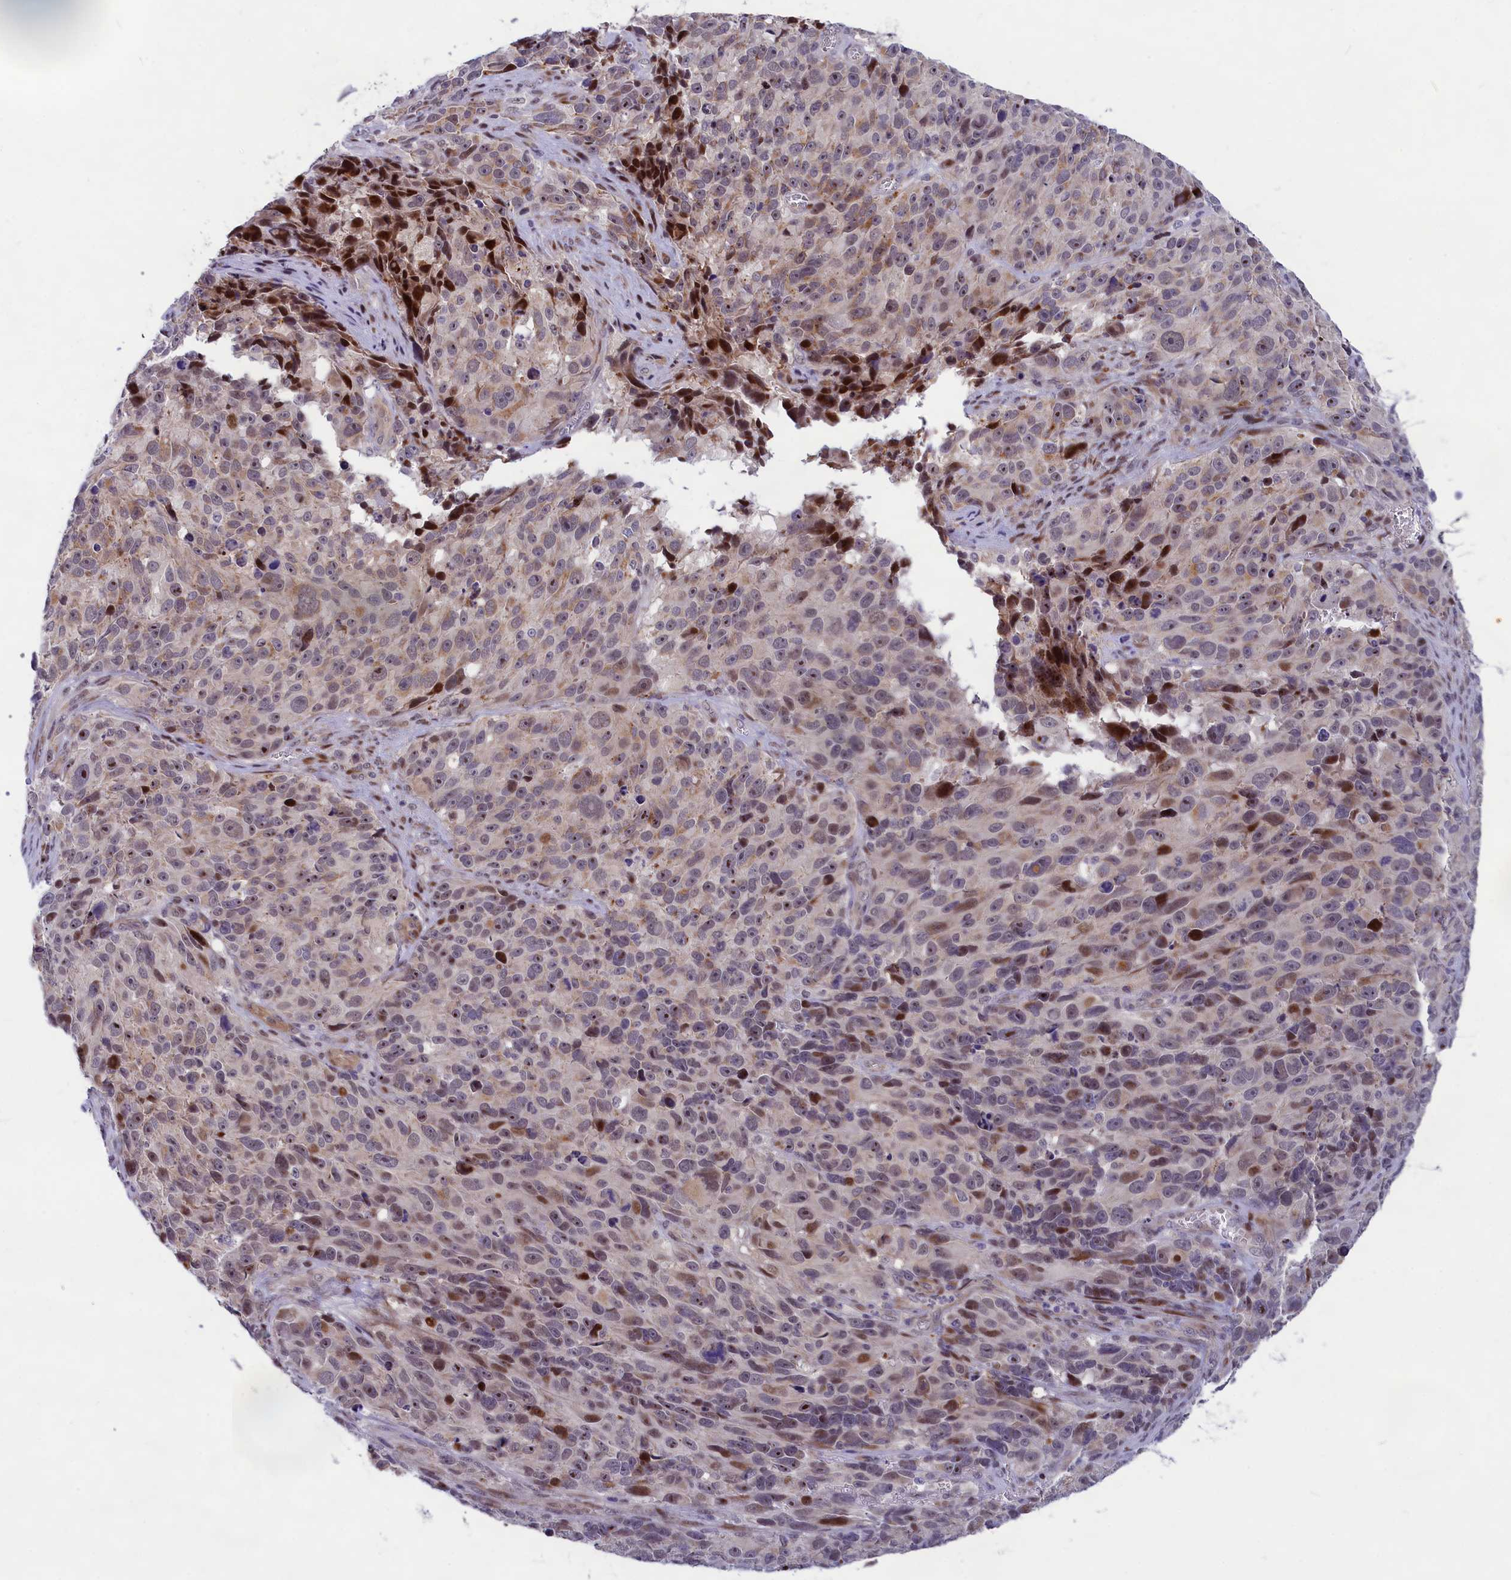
{"staining": {"intensity": "moderate", "quantity": "<25%", "location": "cytoplasmic/membranous,nuclear"}, "tissue": "melanoma", "cell_type": "Tumor cells", "image_type": "cancer", "snomed": [{"axis": "morphology", "description": "Malignant melanoma, NOS"}, {"axis": "topography", "description": "Skin"}], "caption": "IHC image of melanoma stained for a protein (brown), which displays low levels of moderate cytoplasmic/membranous and nuclear expression in approximately <25% of tumor cells.", "gene": "ANKRD34B", "patient": {"sex": "male", "age": 84}}